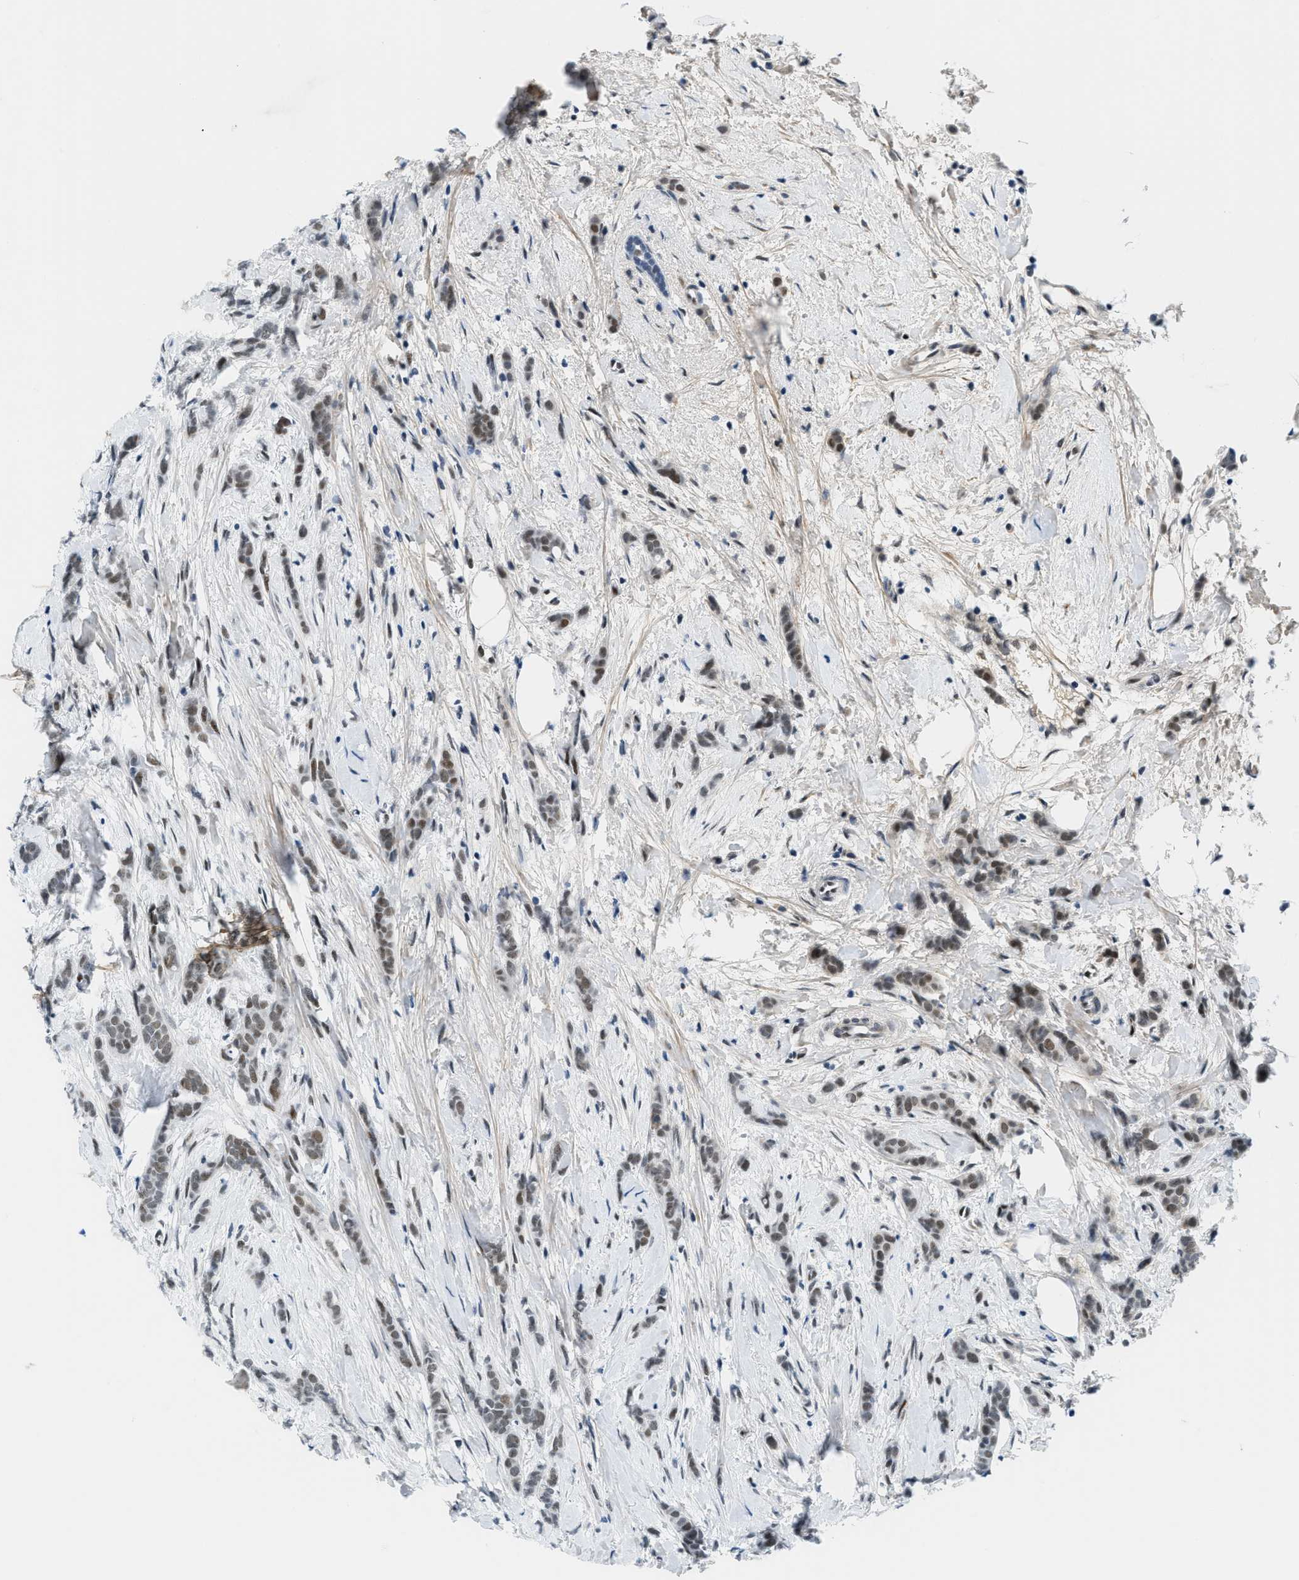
{"staining": {"intensity": "moderate", "quantity": ">75%", "location": "nuclear"}, "tissue": "breast cancer", "cell_type": "Tumor cells", "image_type": "cancer", "snomed": [{"axis": "morphology", "description": "Lobular carcinoma, in situ"}, {"axis": "morphology", "description": "Lobular carcinoma"}, {"axis": "topography", "description": "Breast"}], "caption": "The image demonstrates immunohistochemical staining of breast cancer. There is moderate nuclear positivity is appreciated in about >75% of tumor cells.", "gene": "SMARCAD1", "patient": {"sex": "female", "age": 41}}